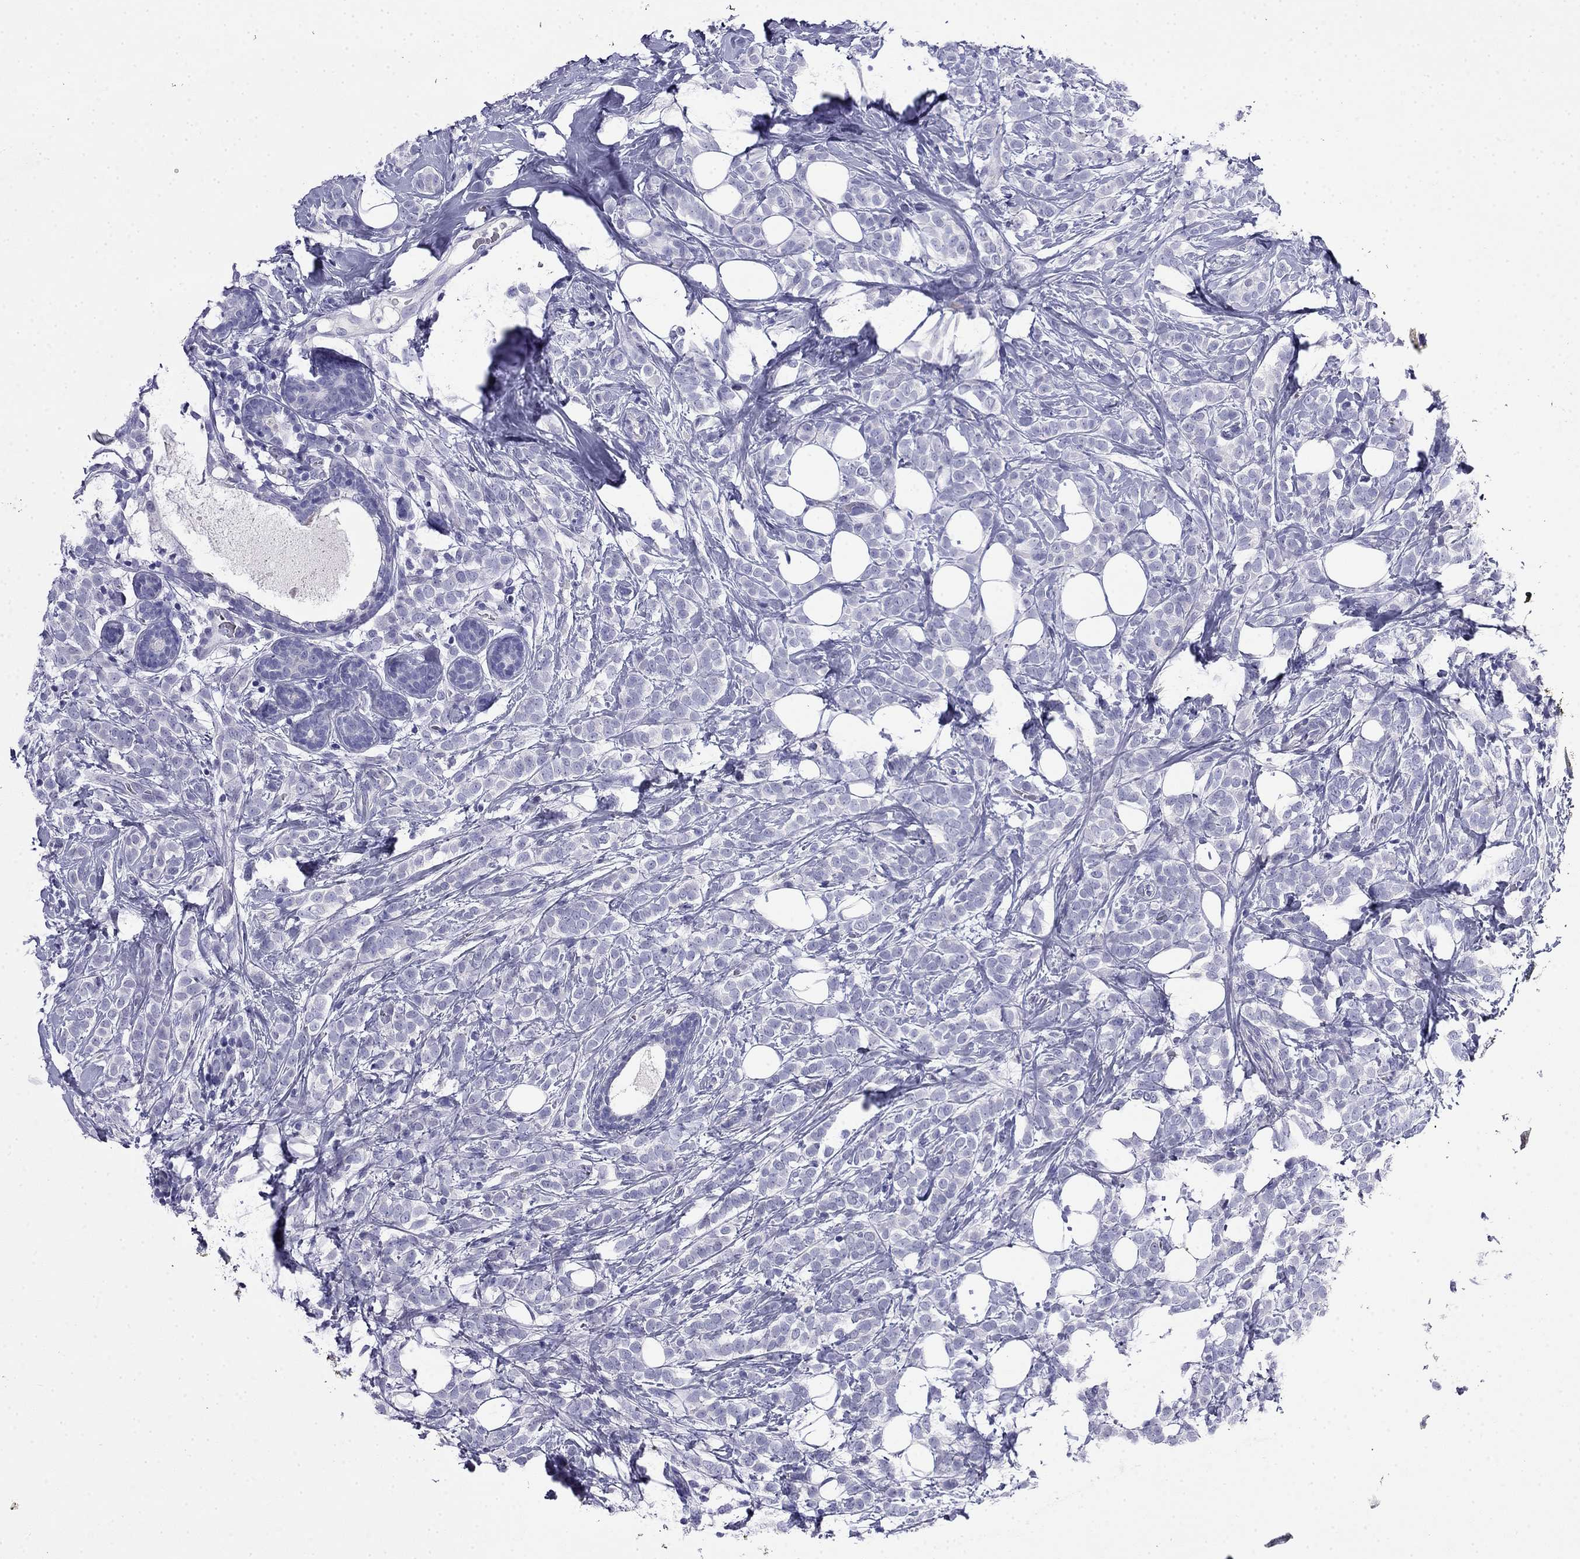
{"staining": {"intensity": "negative", "quantity": "none", "location": "none"}, "tissue": "breast cancer", "cell_type": "Tumor cells", "image_type": "cancer", "snomed": [{"axis": "morphology", "description": "Lobular carcinoma"}, {"axis": "topography", "description": "Breast"}], "caption": "Immunohistochemistry micrograph of neoplastic tissue: breast cancer (lobular carcinoma) stained with DAB demonstrates no significant protein expression in tumor cells.", "gene": "MYO15A", "patient": {"sex": "female", "age": 49}}